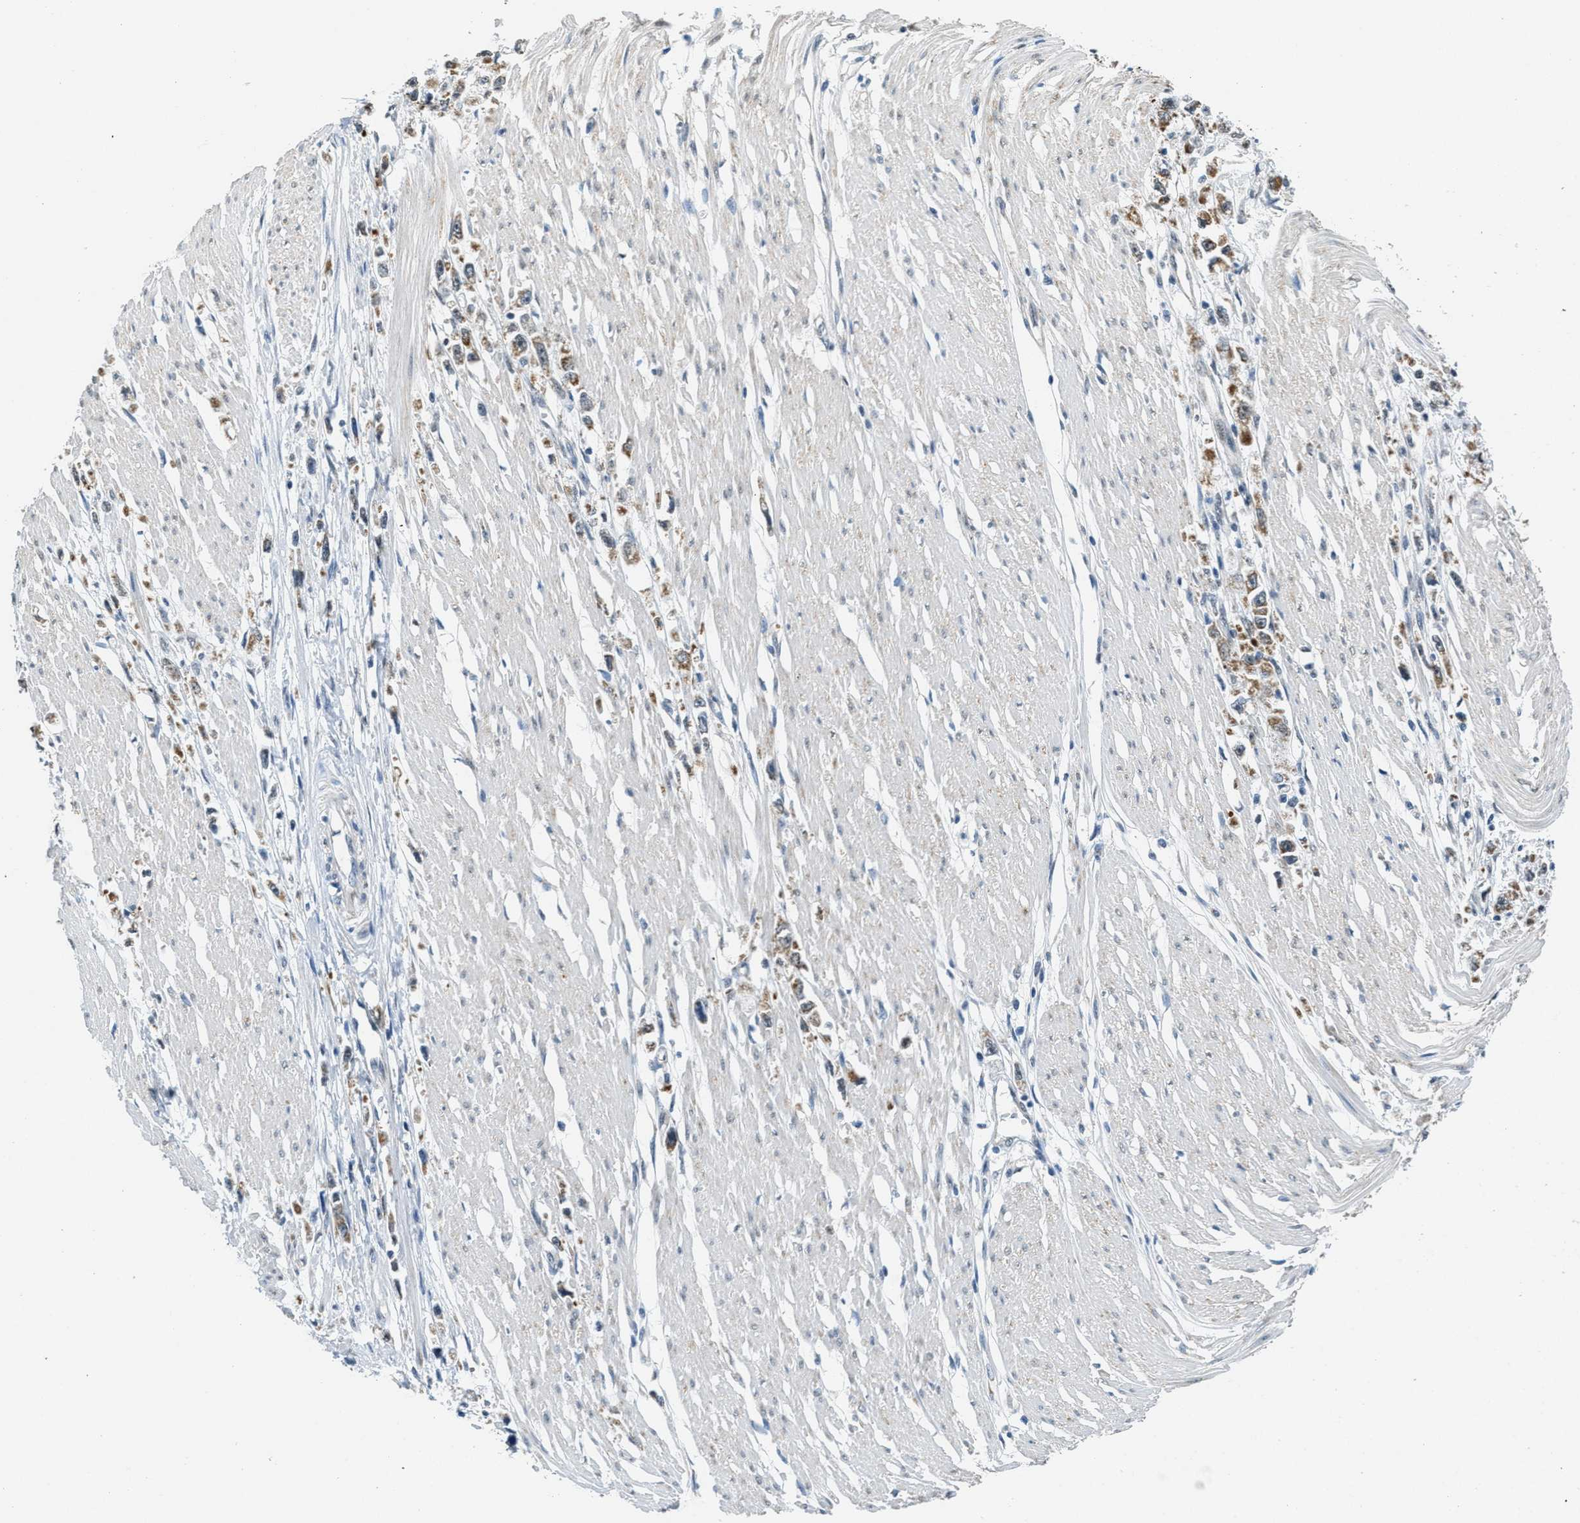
{"staining": {"intensity": "moderate", "quantity": ">75%", "location": "cytoplasmic/membranous"}, "tissue": "stomach cancer", "cell_type": "Tumor cells", "image_type": "cancer", "snomed": [{"axis": "morphology", "description": "Adenocarcinoma, NOS"}, {"axis": "topography", "description": "Stomach"}], "caption": "Tumor cells show moderate cytoplasmic/membranous positivity in approximately >75% of cells in stomach cancer (adenocarcinoma). Immunohistochemistry stains the protein in brown and the nuclei are stained blue.", "gene": "TOMM70", "patient": {"sex": "female", "age": 59}}